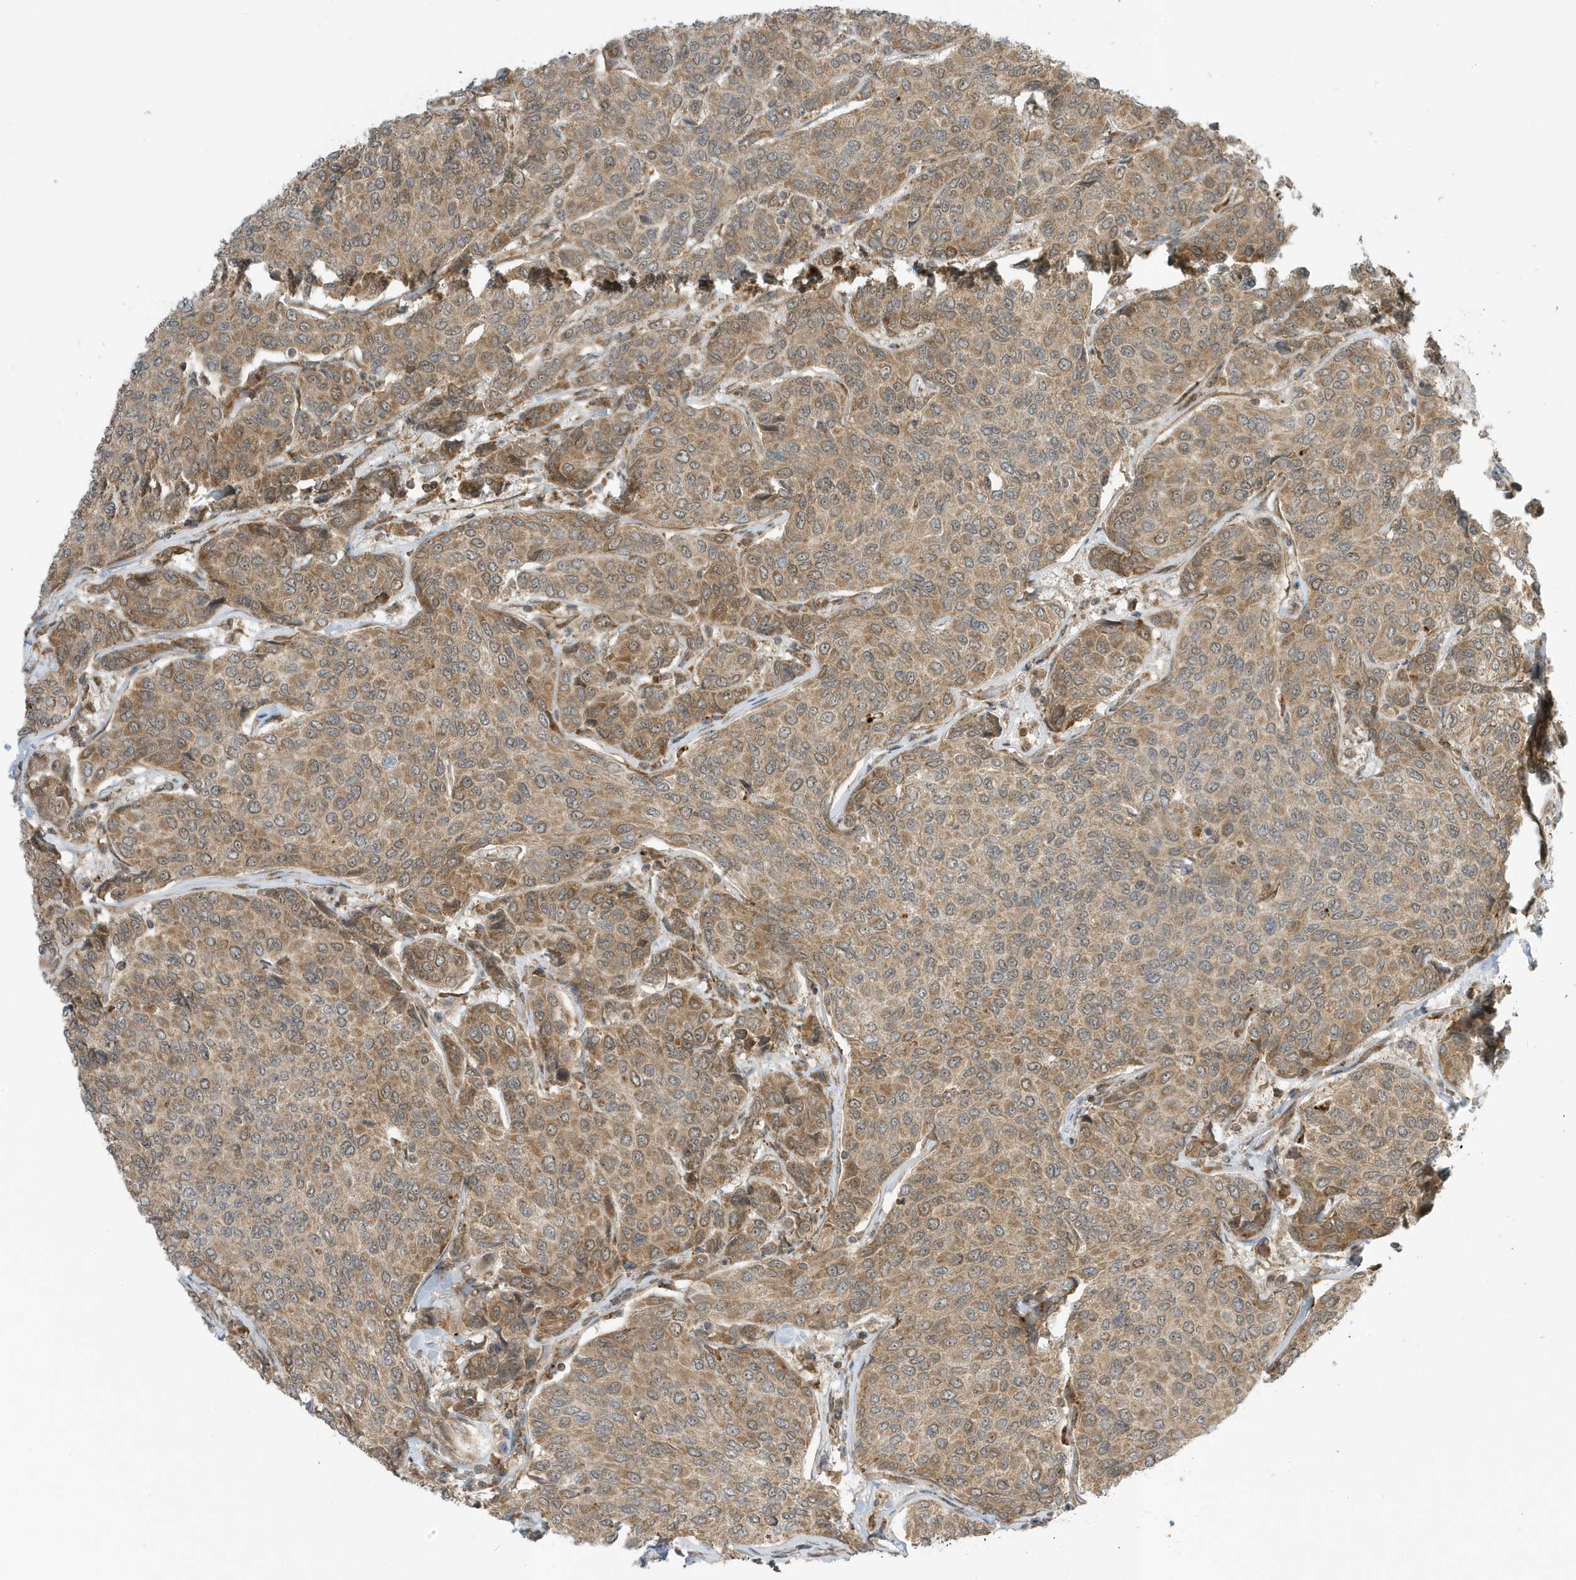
{"staining": {"intensity": "moderate", "quantity": ">75%", "location": "cytoplasmic/membranous"}, "tissue": "breast cancer", "cell_type": "Tumor cells", "image_type": "cancer", "snomed": [{"axis": "morphology", "description": "Duct carcinoma"}, {"axis": "topography", "description": "Breast"}], "caption": "DAB immunohistochemical staining of human breast cancer (infiltrating ductal carcinoma) displays moderate cytoplasmic/membranous protein positivity in approximately >75% of tumor cells.", "gene": "DHX36", "patient": {"sex": "female", "age": 55}}